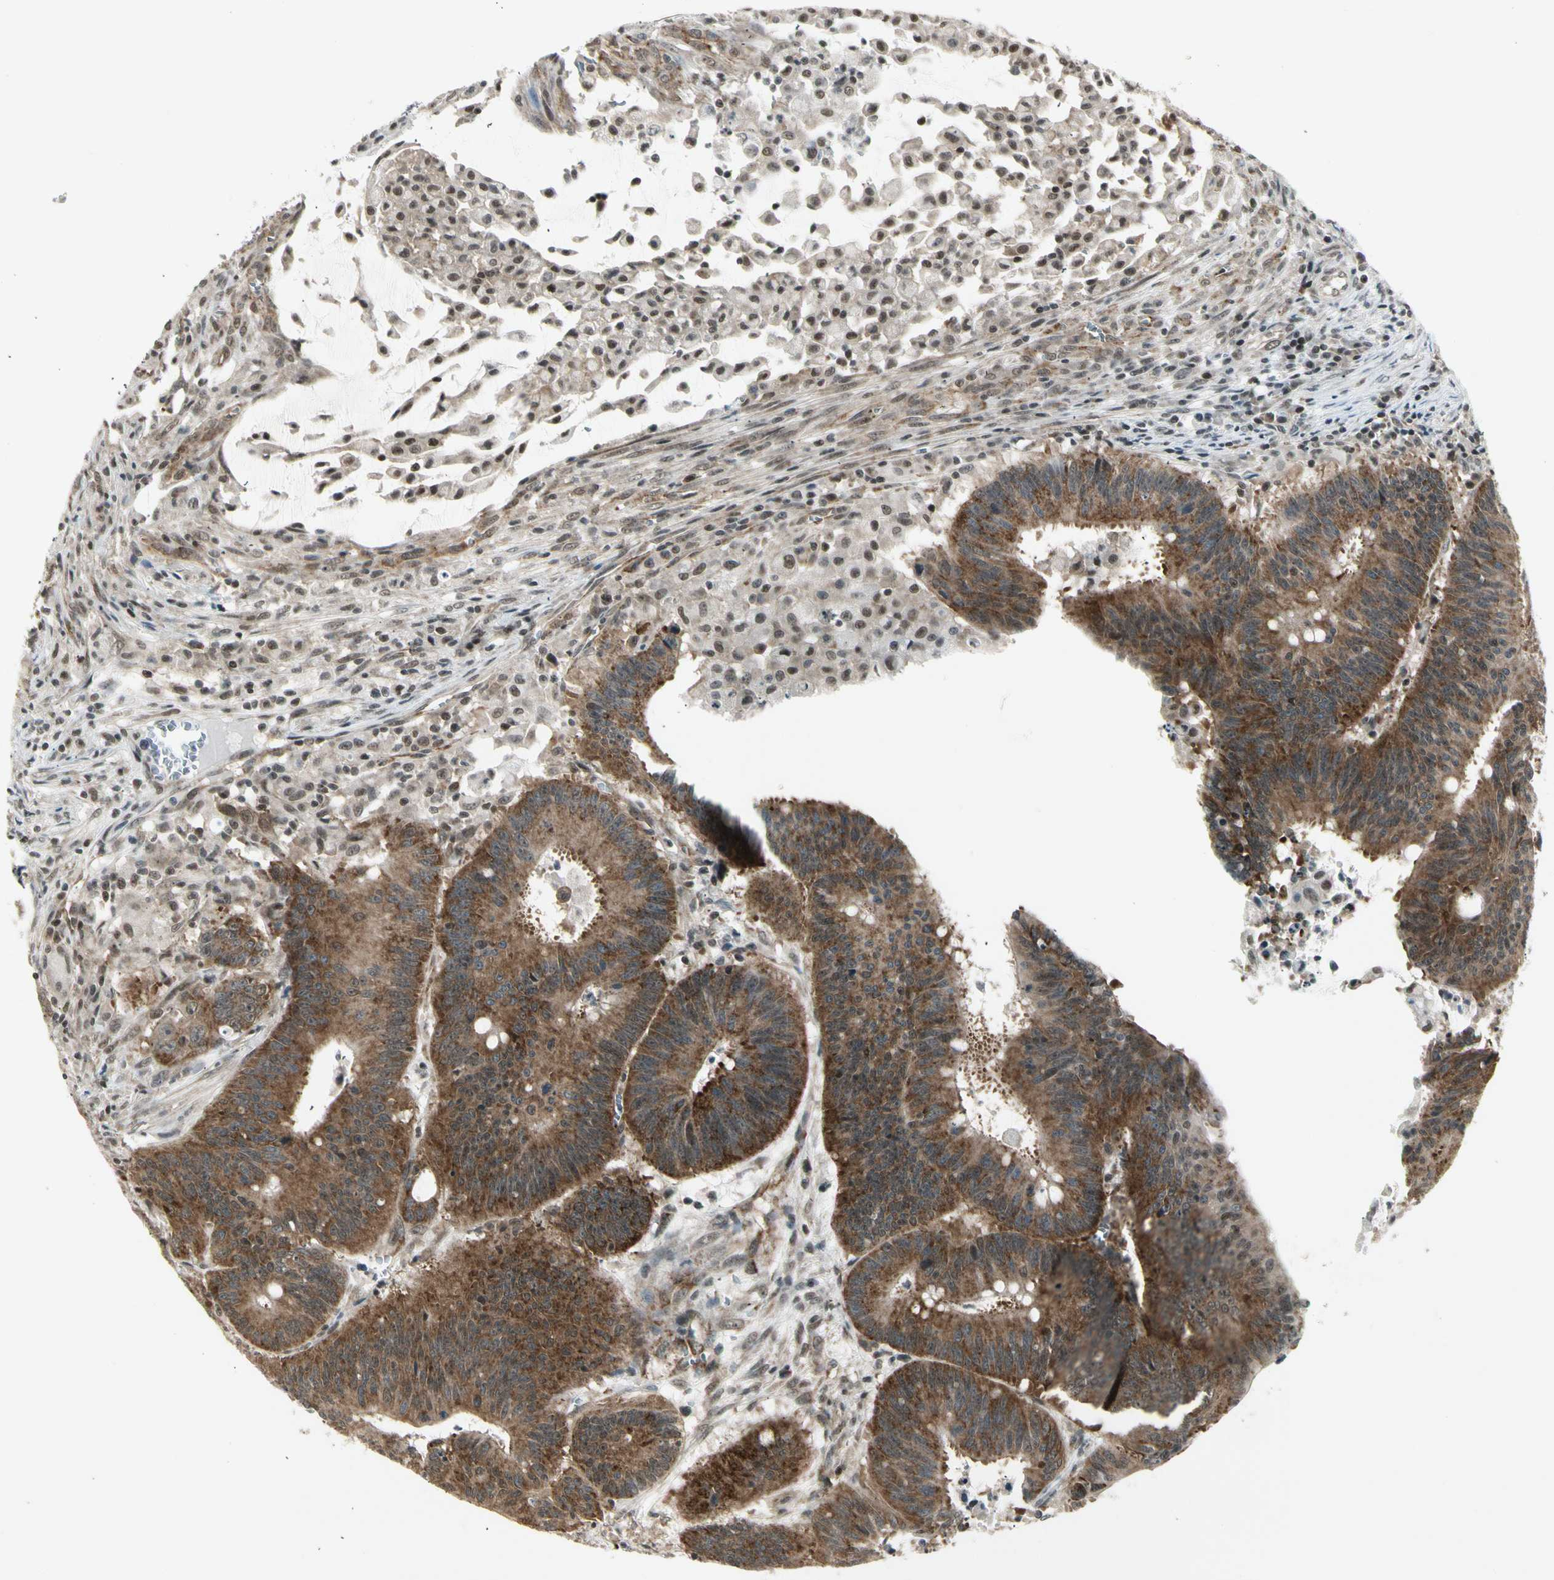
{"staining": {"intensity": "moderate", "quantity": "25%-75%", "location": "cytoplasmic/membranous"}, "tissue": "colorectal cancer", "cell_type": "Tumor cells", "image_type": "cancer", "snomed": [{"axis": "morphology", "description": "Adenocarcinoma, NOS"}, {"axis": "topography", "description": "Colon"}], "caption": "Protein staining displays moderate cytoplasmic/membranous positivity in about 25%-75% of tumor cells in colorectal cancer (adenocarcinoma).", "gene": "SMN2", "patient": {"sex": "male", "age": 45}}